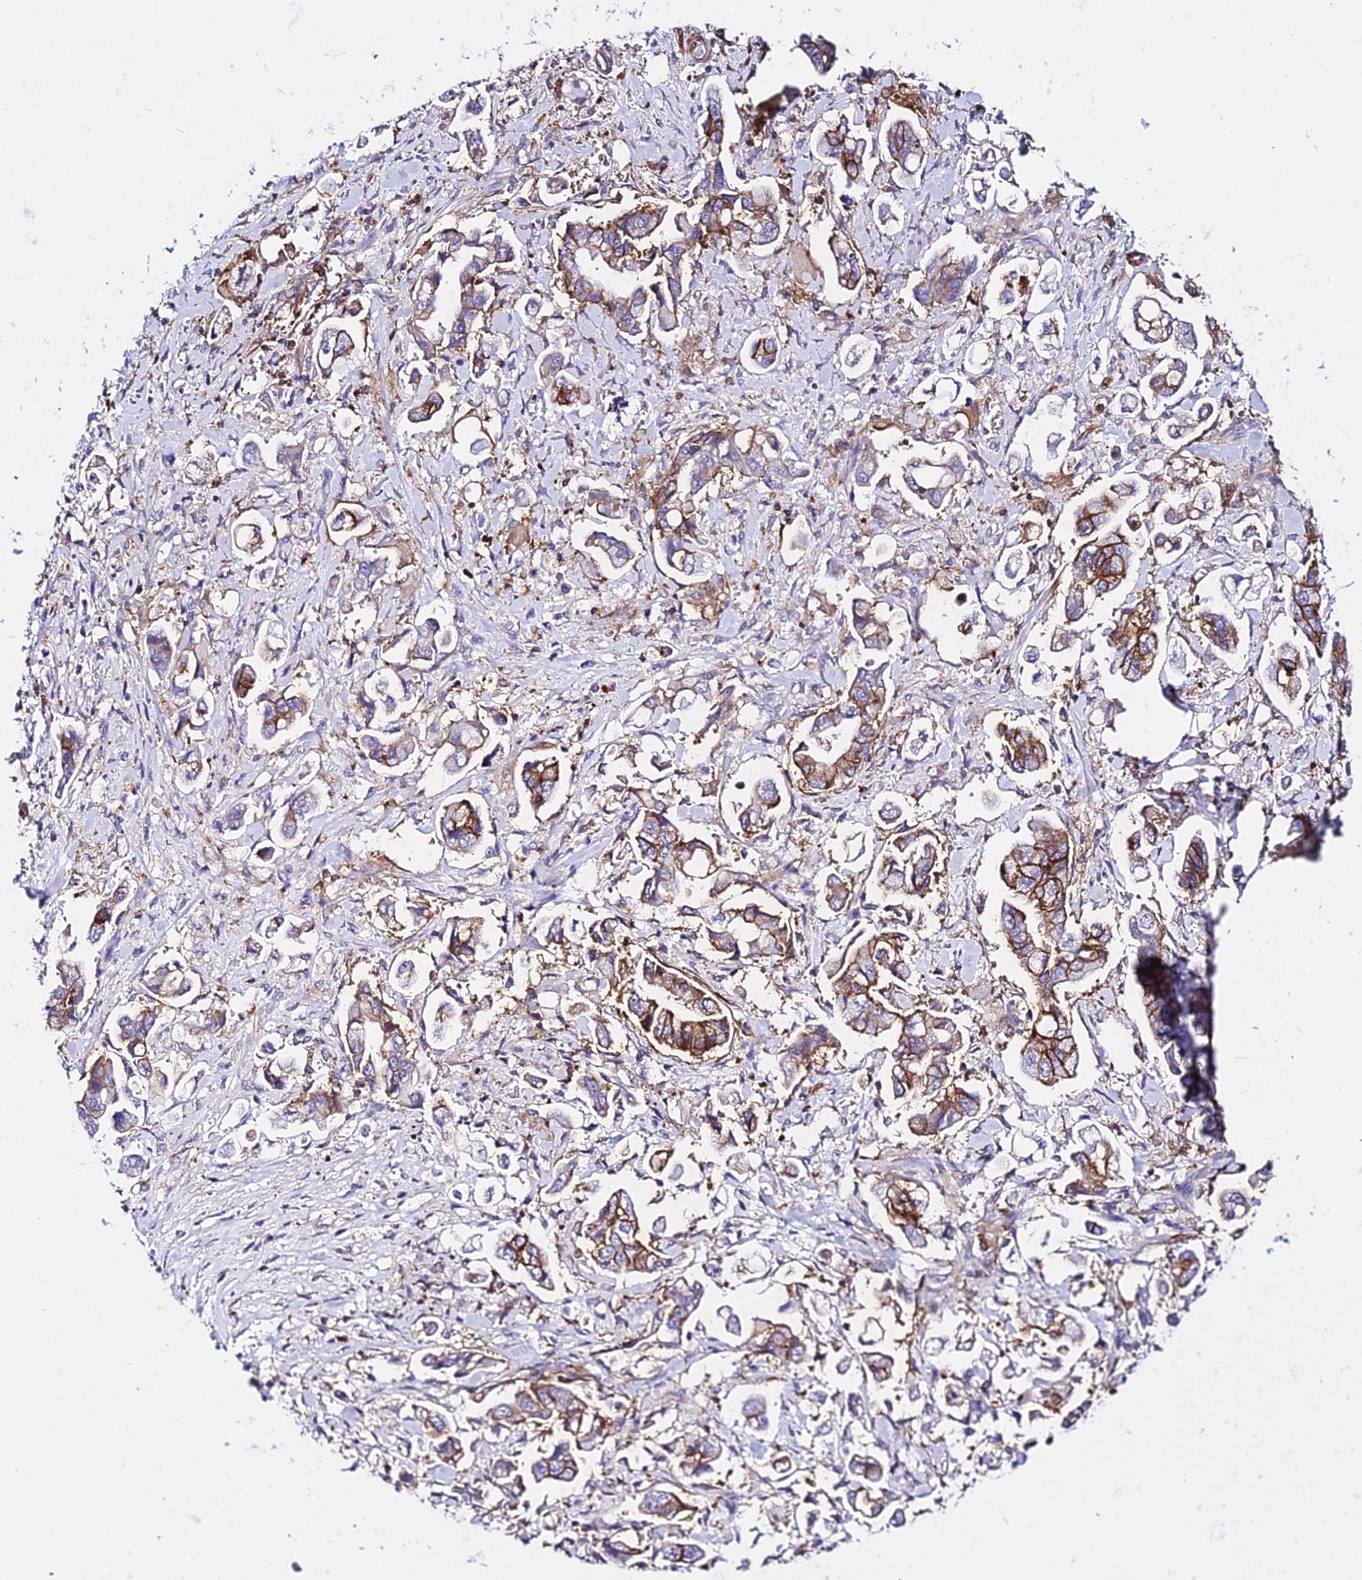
{"staining": {"intensity": "moderate", "quantity": "25%-75%", "location": "cytoplasmic/membranous"}, "tissue": "stomach cancer", "cell_type": "Tumor cells", "image_type": "cancer", "snomed": [{"axis": "morphology", "description": "Adenocarcinoma, NOS"}, {"axis": "topography", "description": "Stomach"}], "caption": "Stomach adenocarcinoma tissue displays moderate cytoplasmic/membranous positivity in approximately 25%-75% of tumor cells", "gene": "CSRP1", "patient": {"sex": "male", "age": 62}}